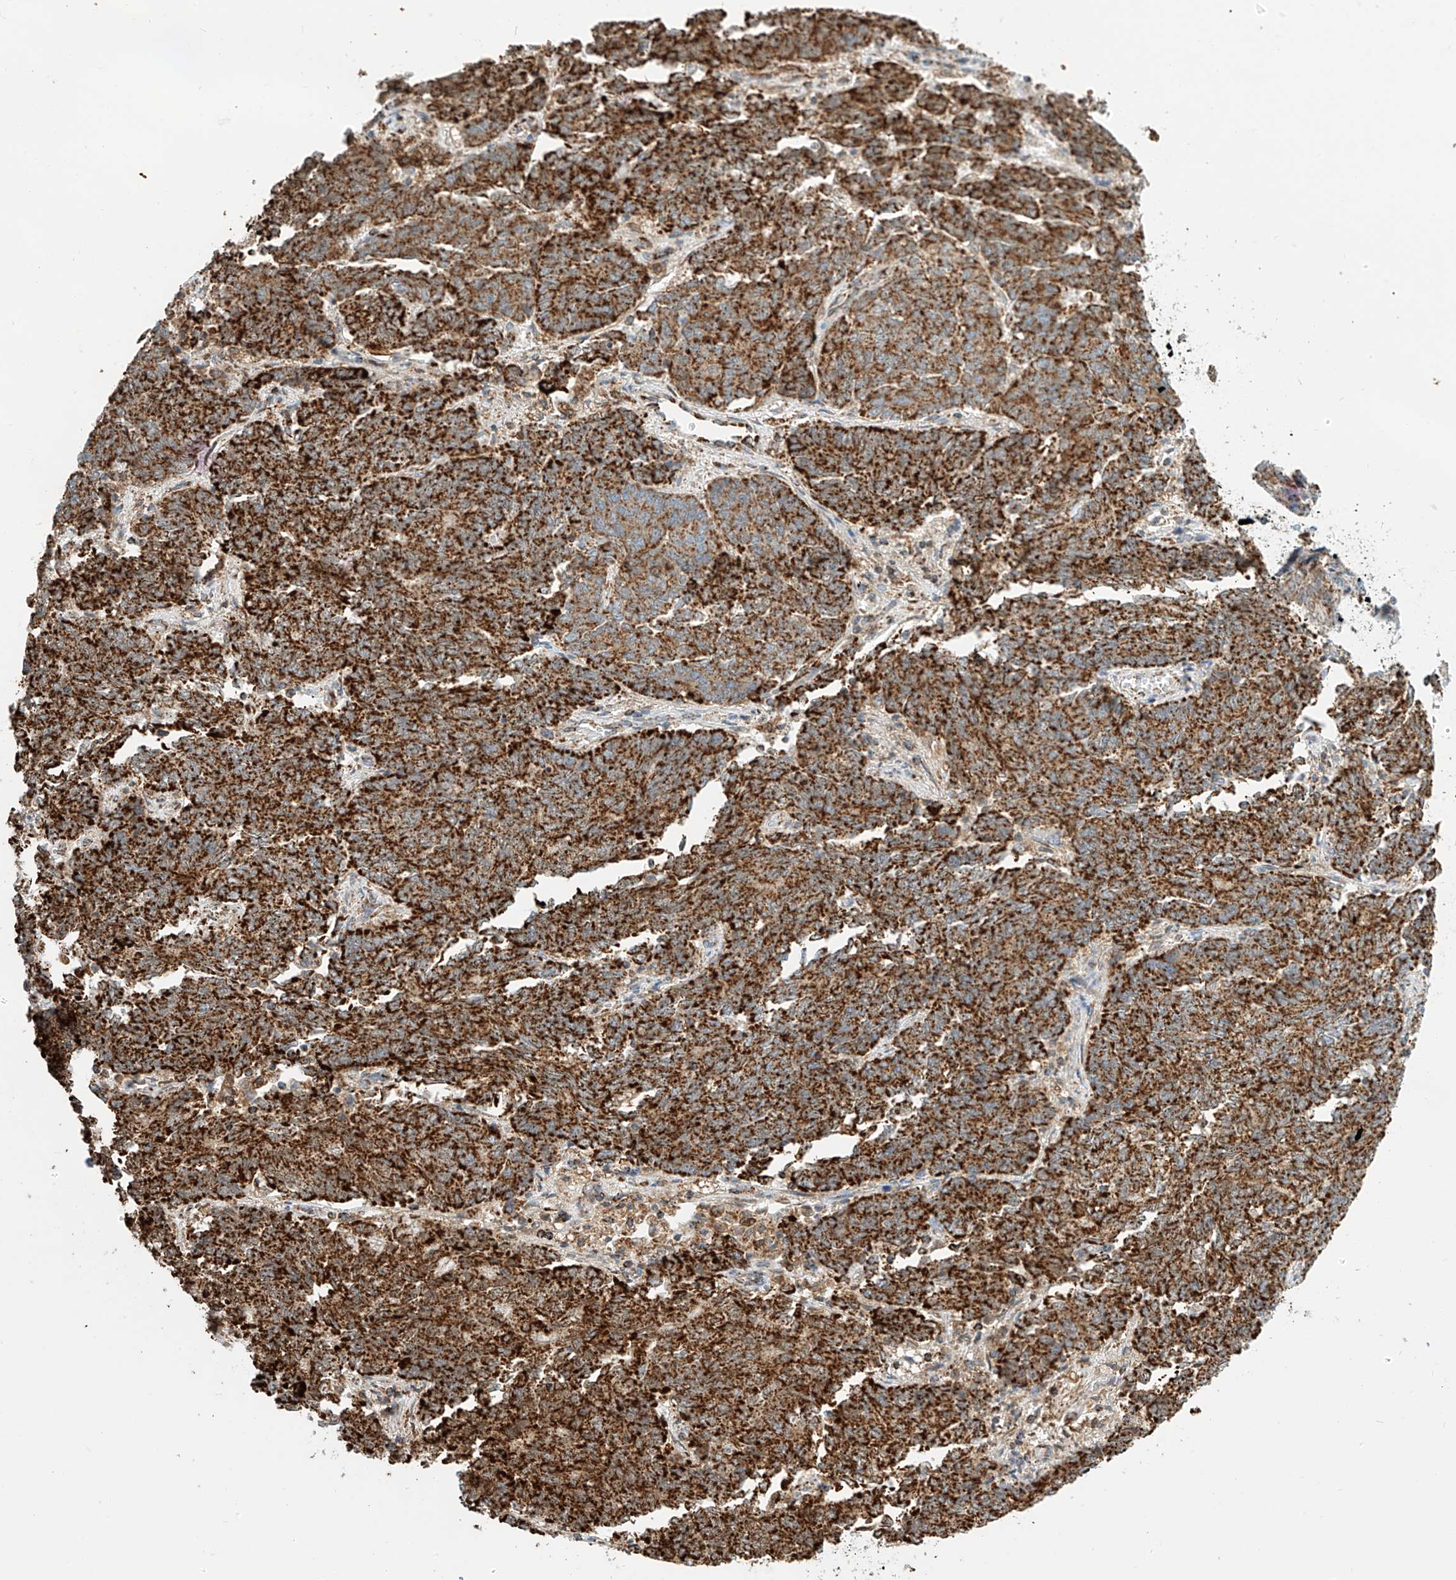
{"staining": {"intensity": "strong", "quantity": ">75%", "location": "cytoplasmic/membranous"}, "tissue": "endometrial cancer", "cell_type": "Tumor cells", "image_type": "cancer", "snomed": [{"axis": "morphology", "description": "Adenocarcinoma, NOS"}, {"axis": "topography", "description": "Endometrium"}], "caption": "Strong cytoplasmic/membranous expression for a protein is identified in approximately >75% of tumor cells of endometrial cancer (adenocarcinoma) using IHC.", "gene": "PPA2", "patient": {"sex": "female", "age": 80}}